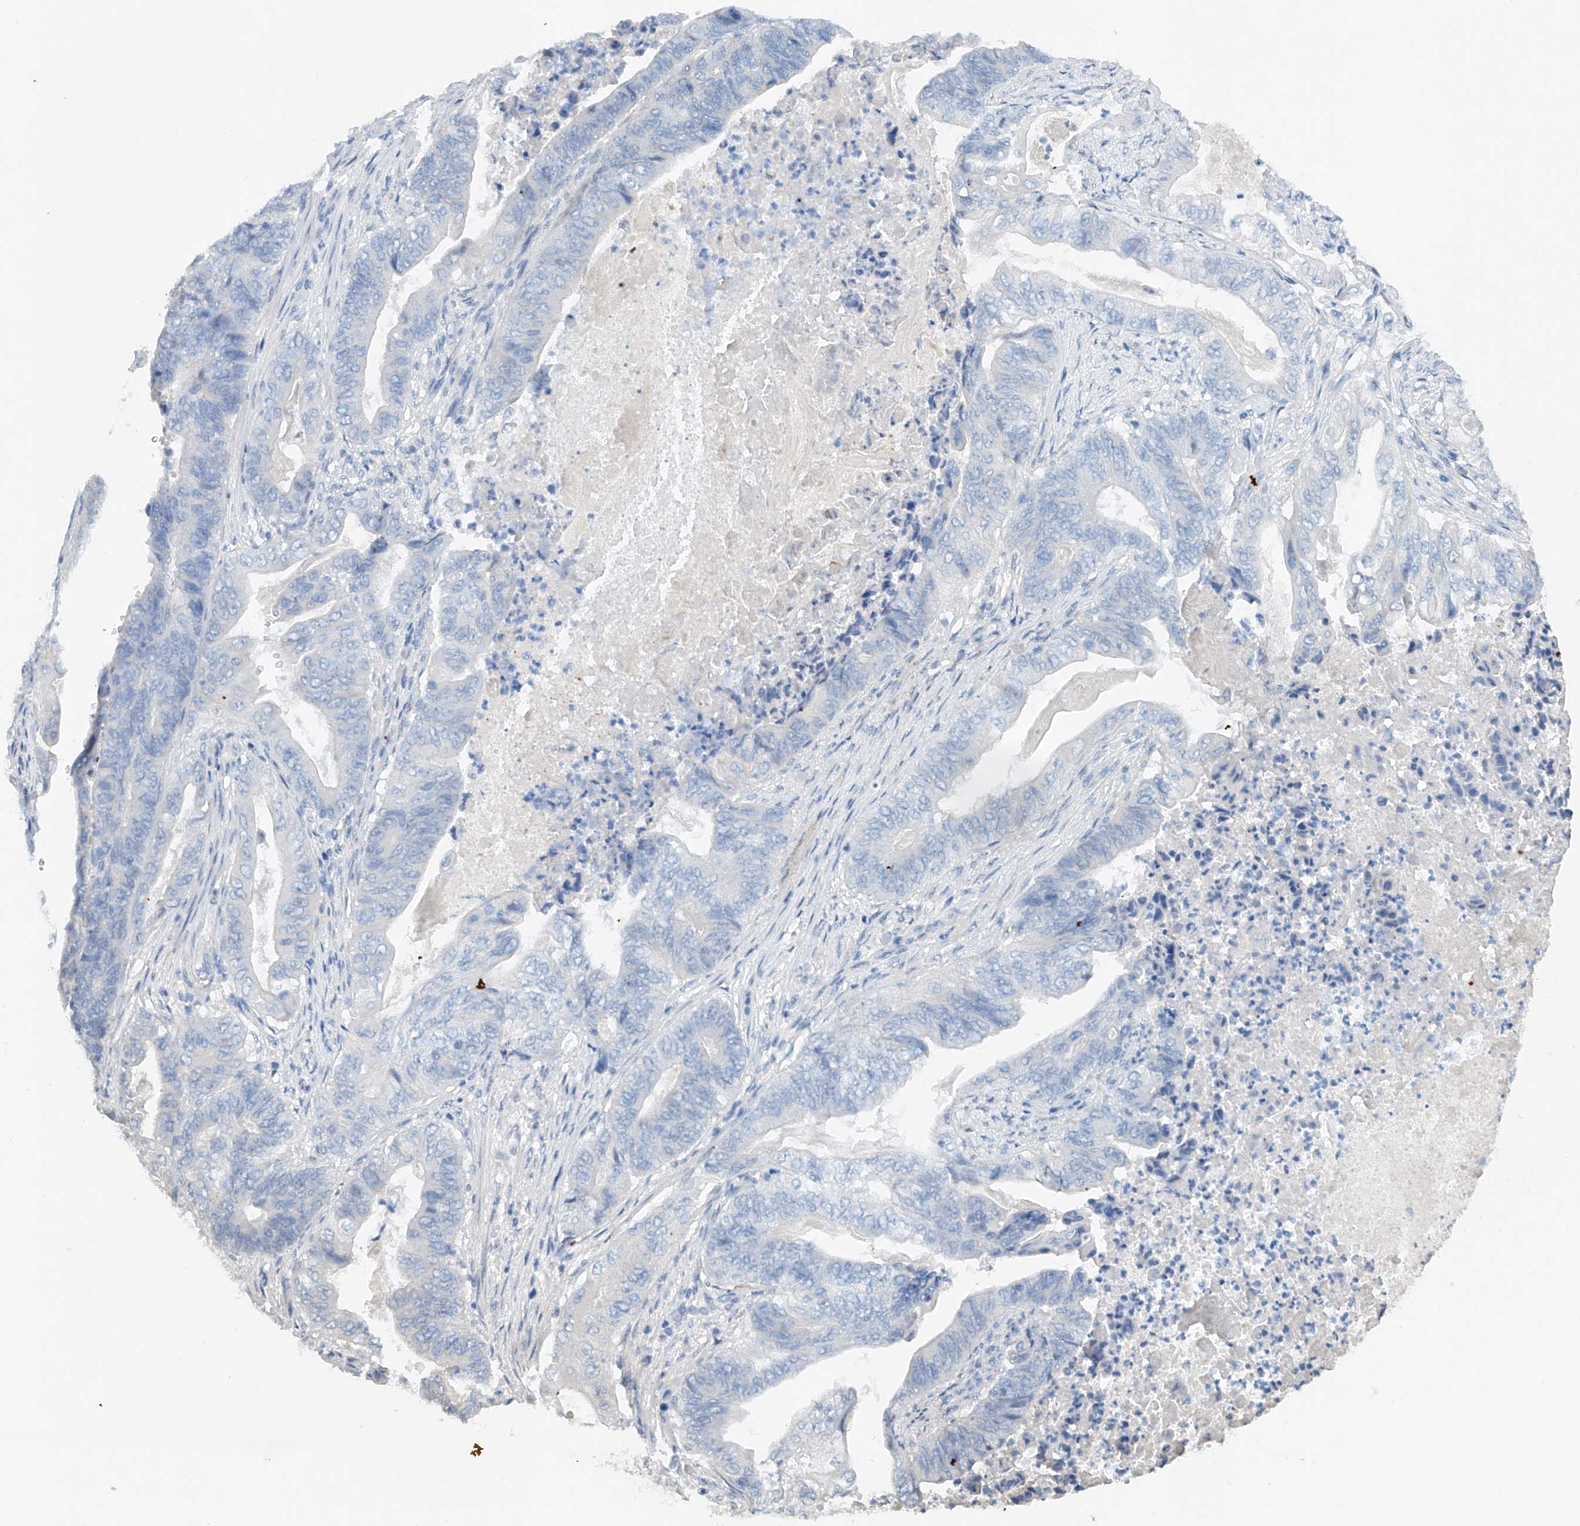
{"staining": {"intensity": "negative", "quantity": "none", "location": "none"}, "tissue": "stomach cancer", "cell_type": "Tumor cells", "image_type": "cancer", "snomed": [{"axis": "morphology", "description": "Adenocarcinoma, NOS"}, {"axis": "topography", "description": "Stomach"}], "caption": "IHC of stomach cancer reveals no positivity in tumor cells. (DAB (3,3'-diaminobenzidine) immunohistochemistry visualized using brightfield microscopy, high magnification).", "gene": "CEP85L", "patient": {"sex": "female", "age": 73}}